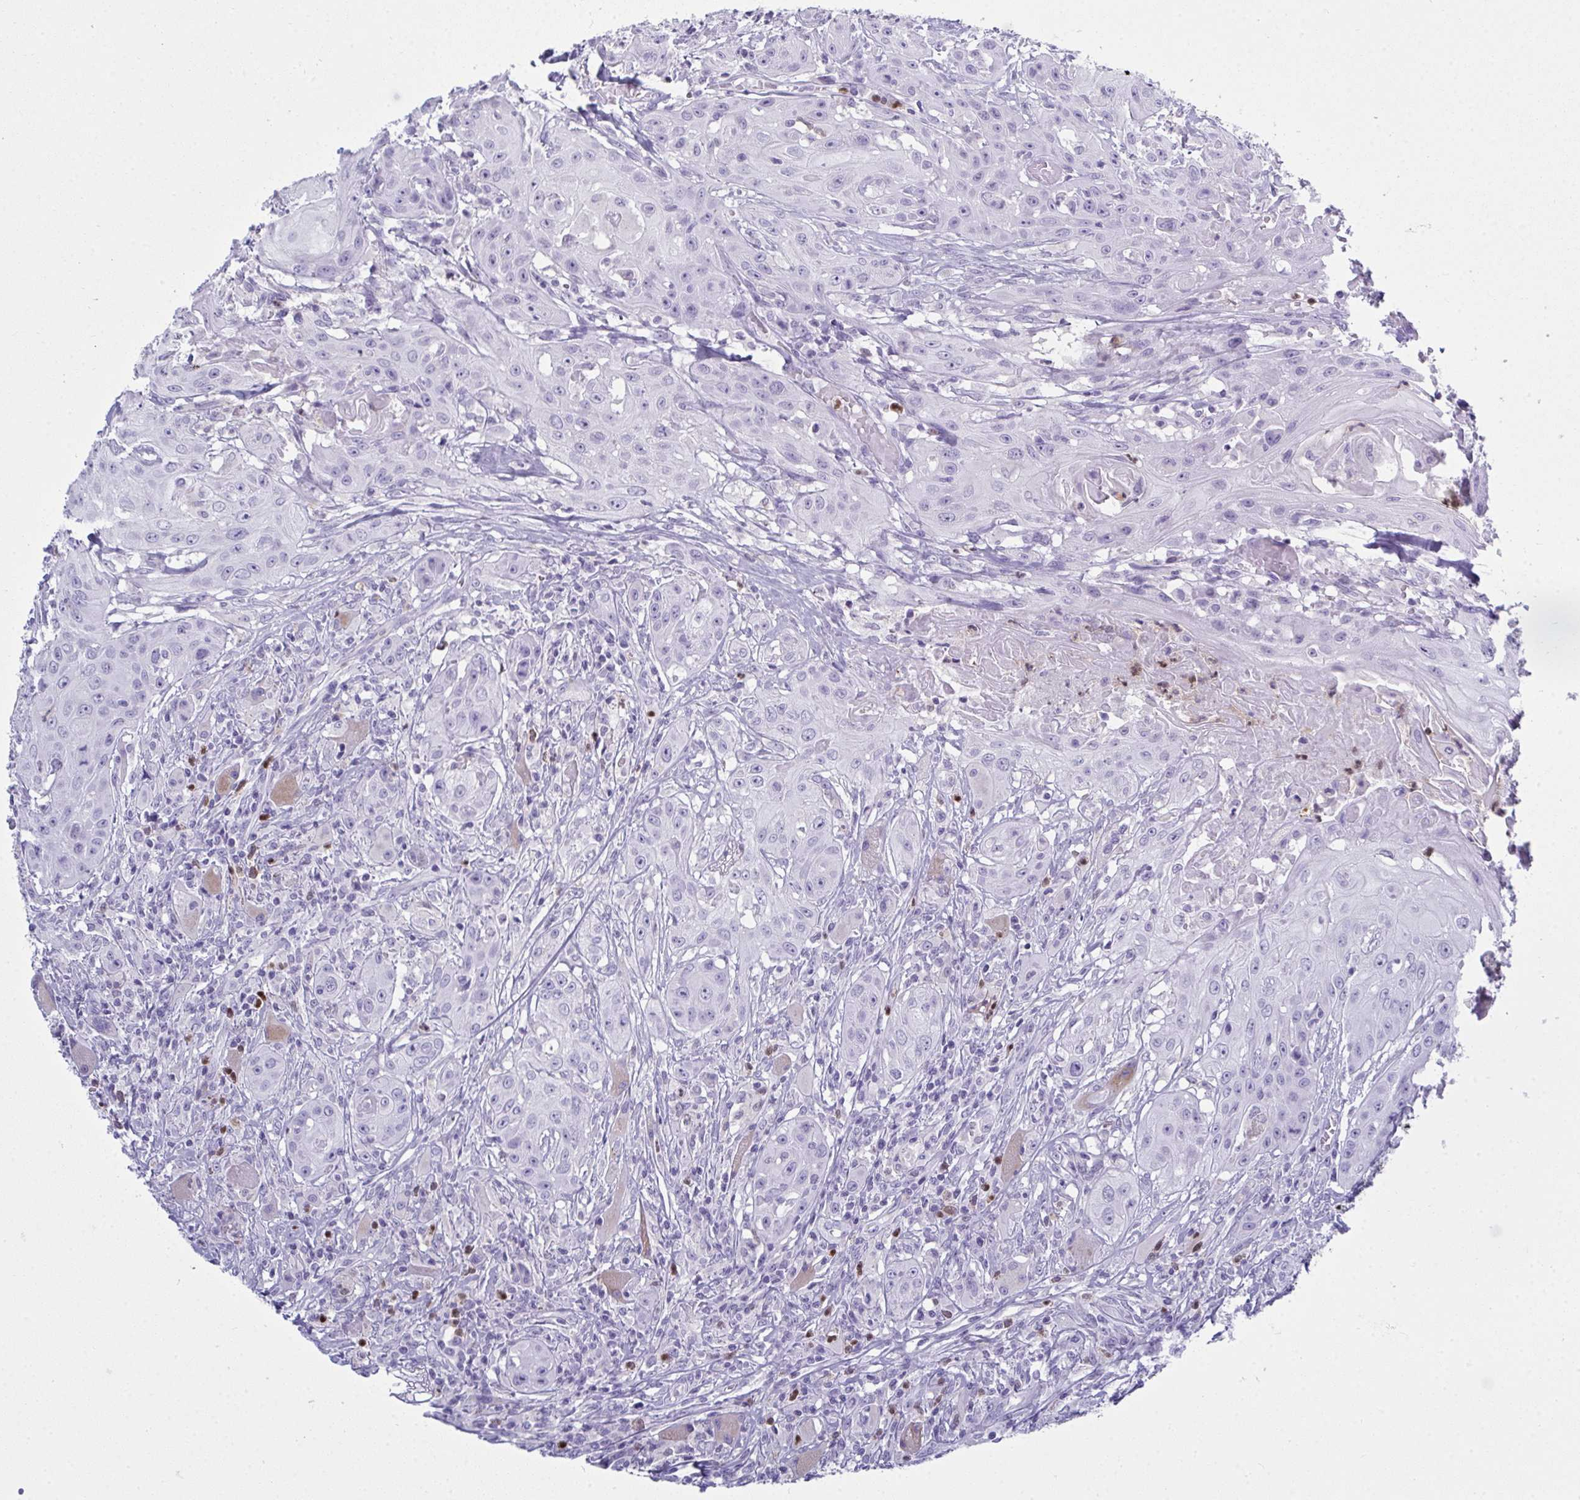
{"staining": {"intensity": "negative", "quantity": "none", "location": "none"}, "tissue": "head and neck cancer", "cell_type": "Tumor cells", "image_type": "cancer", "snomed": [{"axis": "morphology", "description": "Squamous cell carcinoma, NOS"}, {"axis": "topography", "description": "Oral tissue"}, {"axis": "topography", "description": "Head-Neck"}, {"axis": "topography", "description": "Neck, NOS"}], "caption": "An image of head and neck squamous cell carcinoma stained for a protein reveals no brown staining in tumor cells.", "gene": "SERPINB10", "patient": {"sex": "female", "age": 55}}